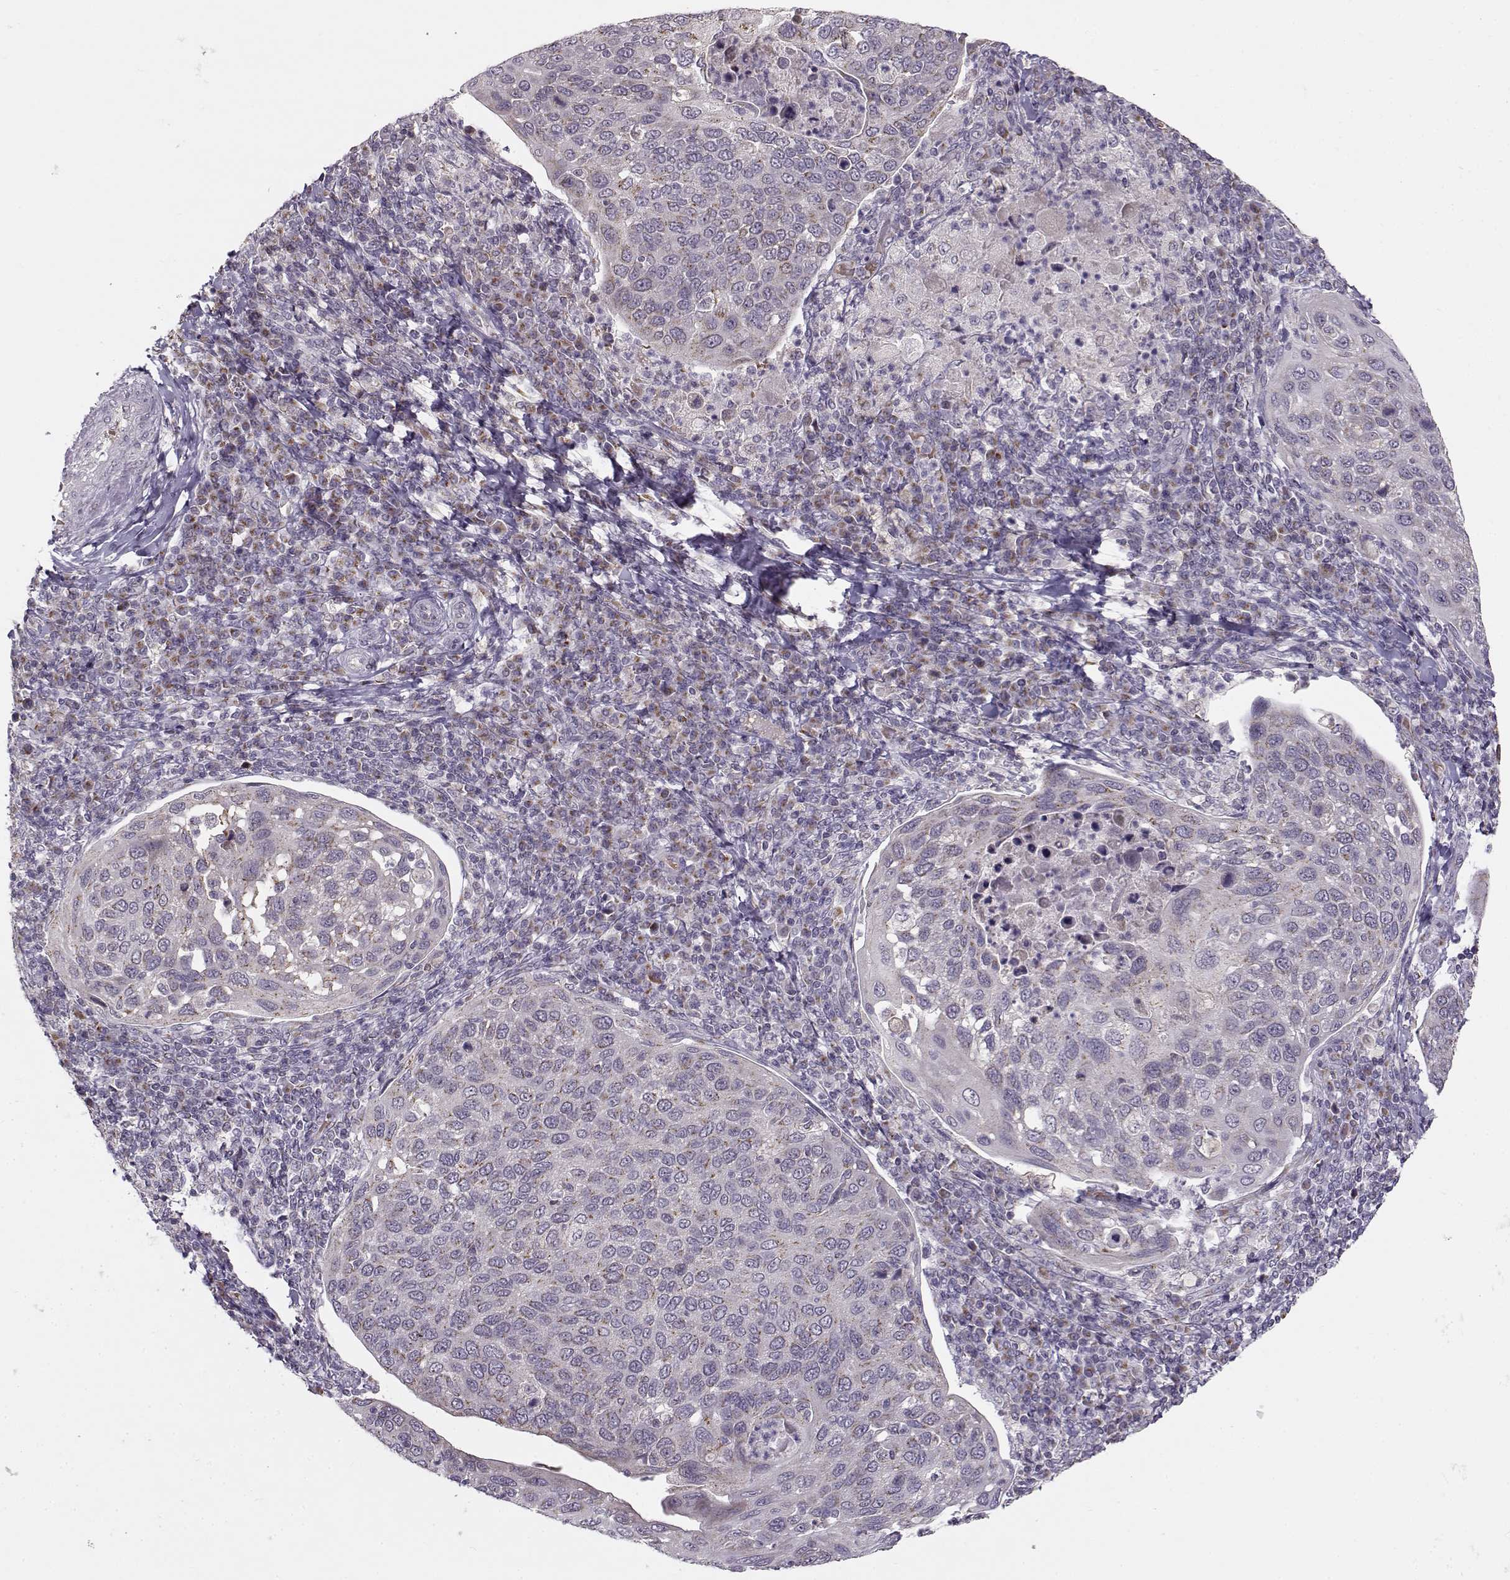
{"staining": {"intensity": "weak", "quantity": ">75%", "location": "cytoplasmic/membranous"}, "tissue": "cervical cancer", "cell_type": "Tumor cells", "image_type": "cancer", "snomed": [{"axis": "morphology", "description": "Squamous cell carcinoma, NOS"}, {"axis": "topography", "description": "Cervix"}], "caption": "Weak cytoplasmic/membranous positivity is identified in about >75% of tumor cells in cervical cancer (squamous cell carcinoma).", "gene": "SLC4A5", "patient": {"sex": "female", "age": 54}}